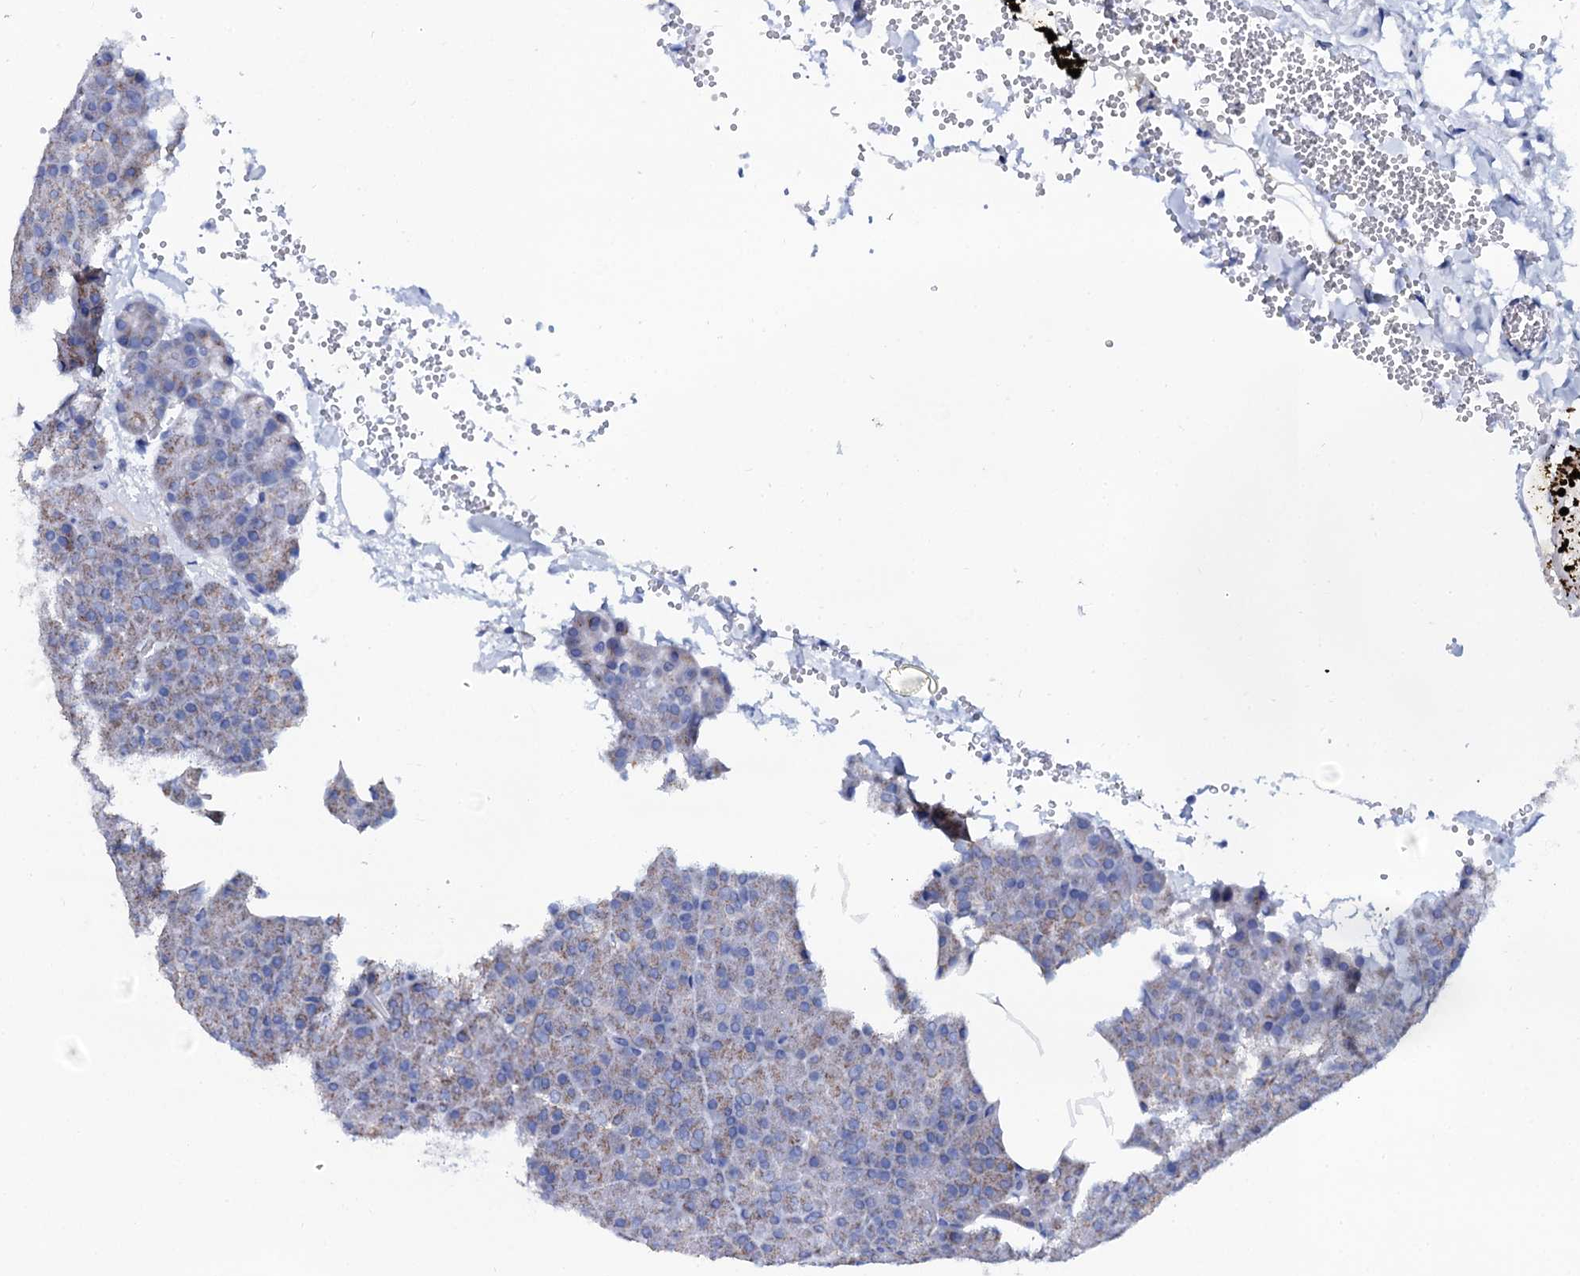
{"staining": {"intensity": "moderate", "quantity": "<25%", "location": "cytoplasmic/membranous"}, "tissue": "pancreas", "cell_type": "Exocrine glandular cells", "image_type": "normal", "snomed": [{"axis": "morphology", "description": "Normal tissue, NOS"}, {"axis": "morphology", "description": "Carcinoid, malignant, NOS"}, {"axis": "topography", "description": "Pancreas"}], "caption": "DAB (3,3'-diaminobenzidine) immunohistochemical staining of unremarkable human pancreas displays moderate cytoplasmic/membranous protein positivity in about <25% of exocrine glandular cells. Immunohistochemistry (ihc) stains the protein of interest in brown and the nuclei are stained blue.", "gene": "SLC37A4", "patient": {"sex": "female", "age": 35}}